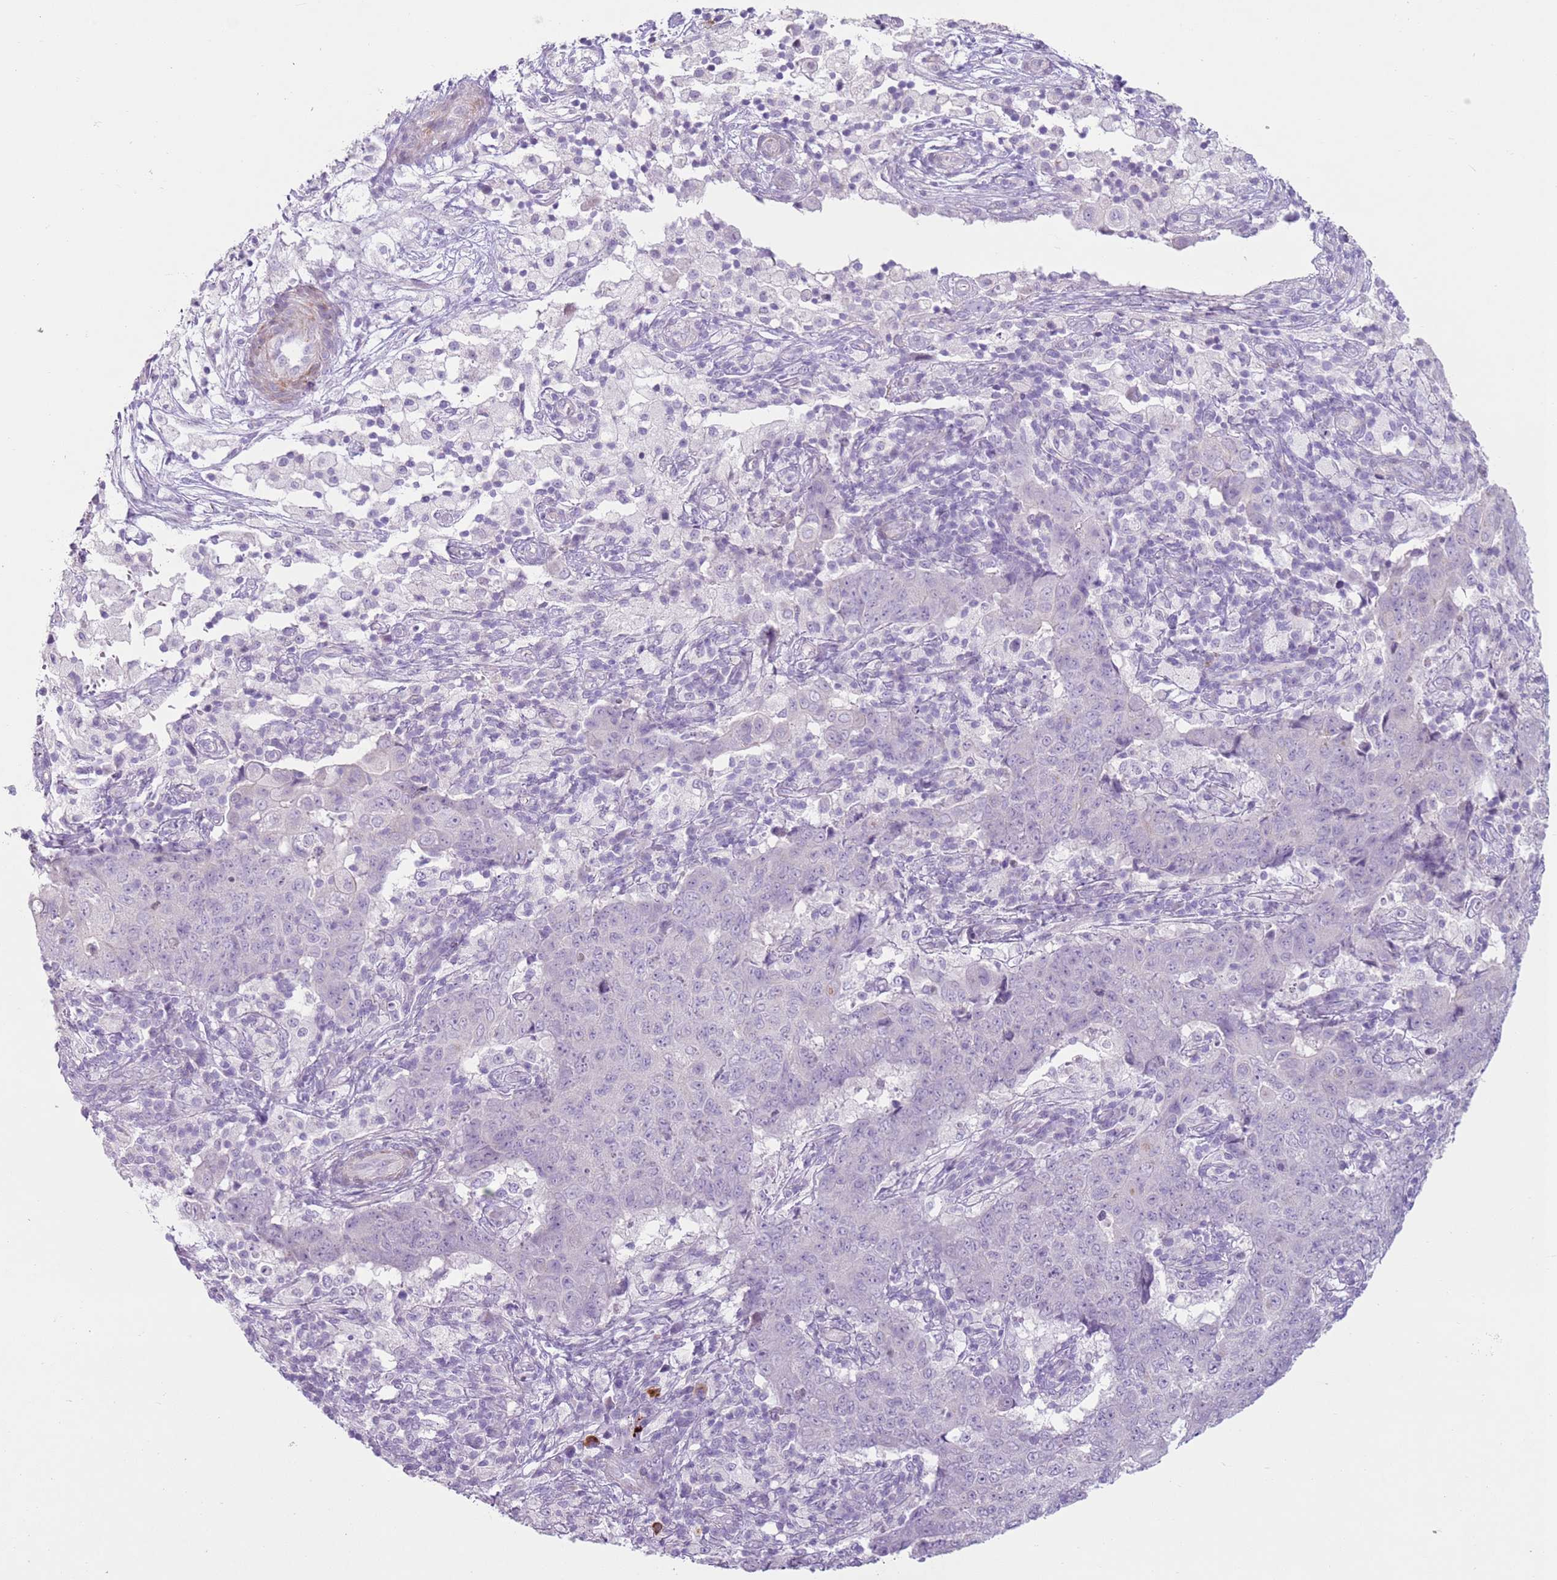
{"staining": {"intensity": "negative", "quantity": "none", "location": "none"}, "tissue": "ovarian cancer", "cell_type": "Tumor cells", "image_type": "cancer", "snomed": [{"axis": "morphology", "description": "Carcinoma, endometroid"}, {"axis": "topography", "description": "Ovary"}], "caption": "Tumor cells are negative for brown protein staining in ovarian cancer.", "gene": "ZNF239", "patient": {"sex": "female", "age": 42}}